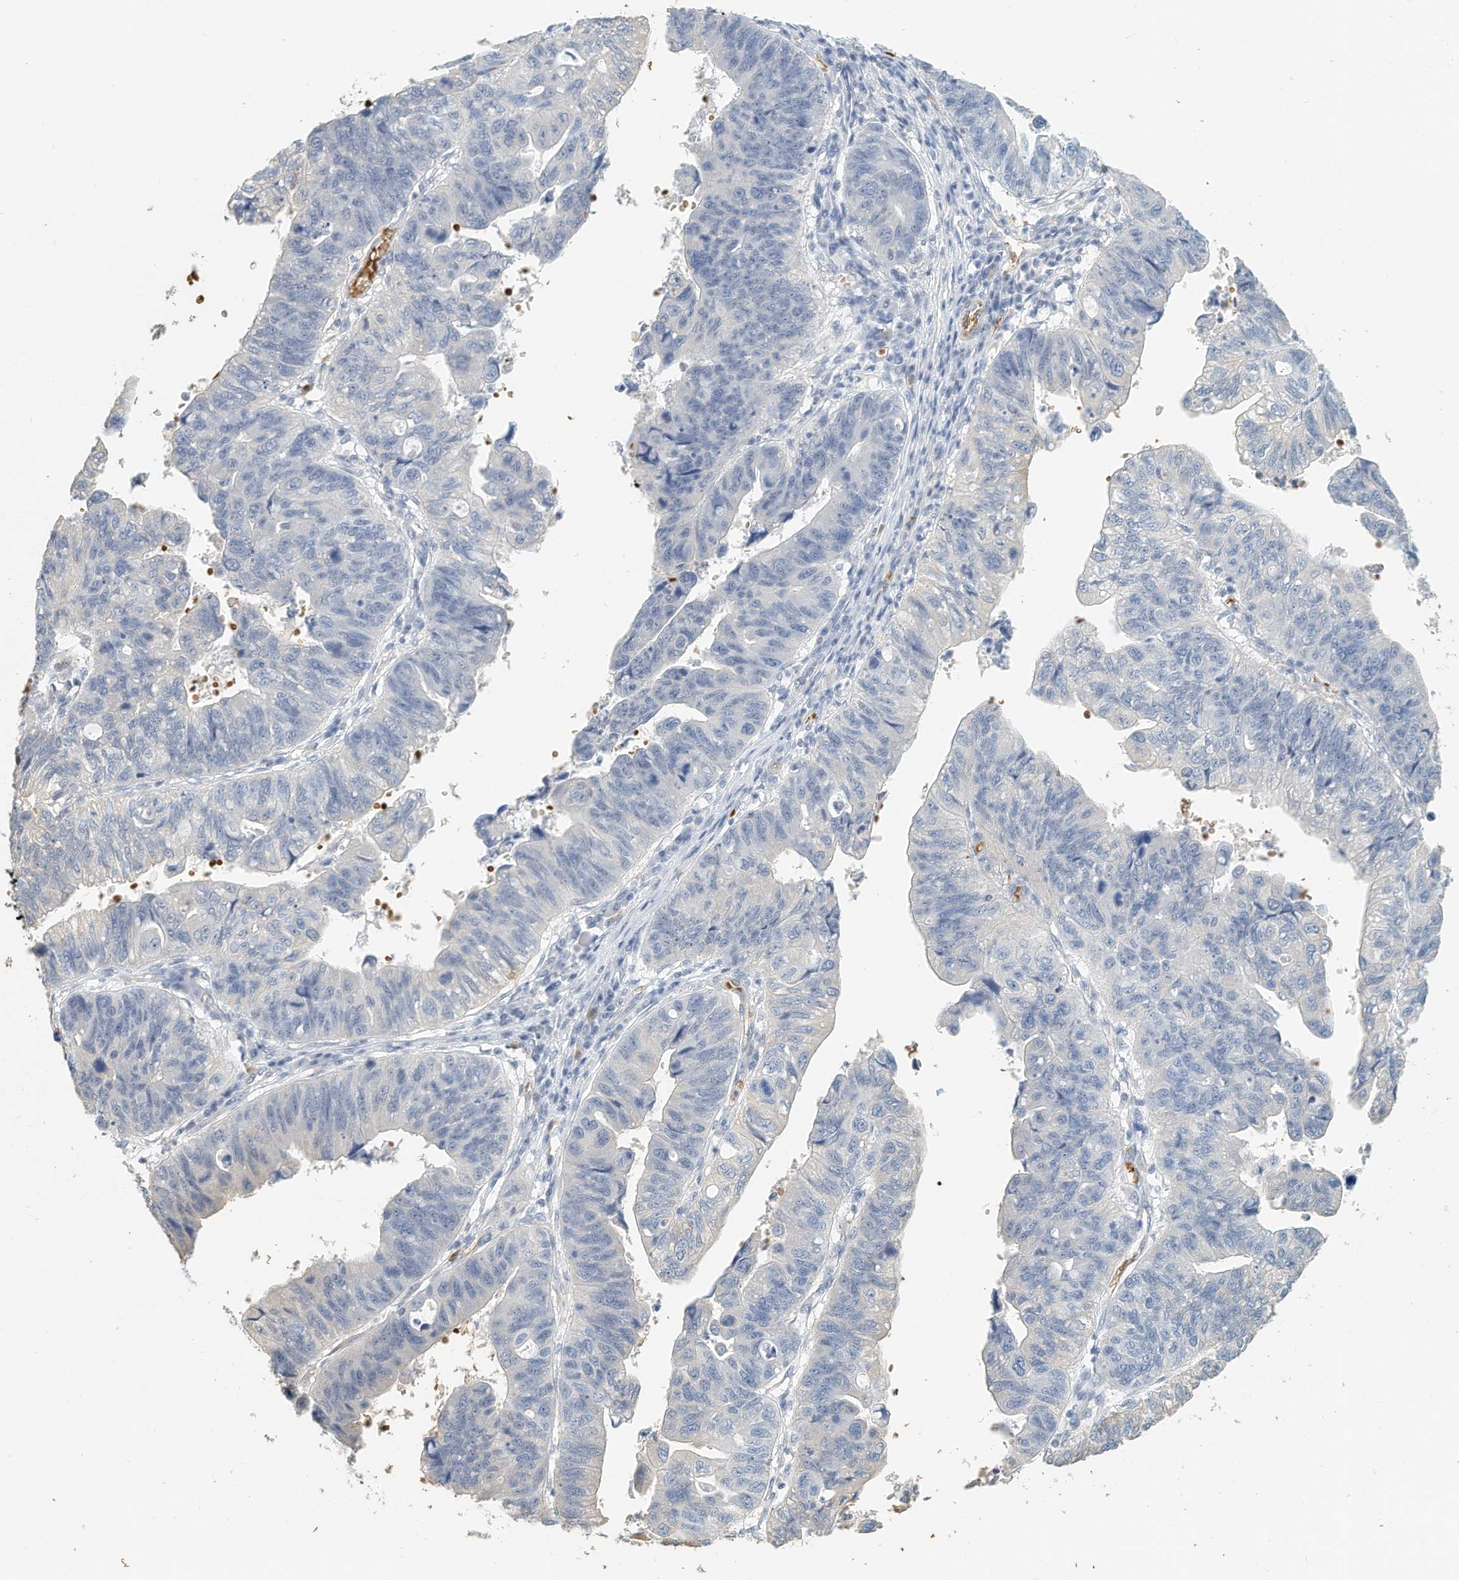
{"staining": {"intensity": "weak", "quantity": "<25%", "location": "cytoplasmic/membranous"}, "tissue": "stomach cancer", "cell_type": "Tumor cells", "image_type": "cancer", "snomed": [{"axis": "morphology", "description": "Adenocarcinoma, NOS"}, {"axis": "topography", "description": "Stomach"}], "caption": "Immunohistochemical staining of human stomach cancer (adenocarcinoma) reveals no significant positivity in tumor cells.", "gene": "RCAN3", "patient": {"sex": "male", "age": 59}}